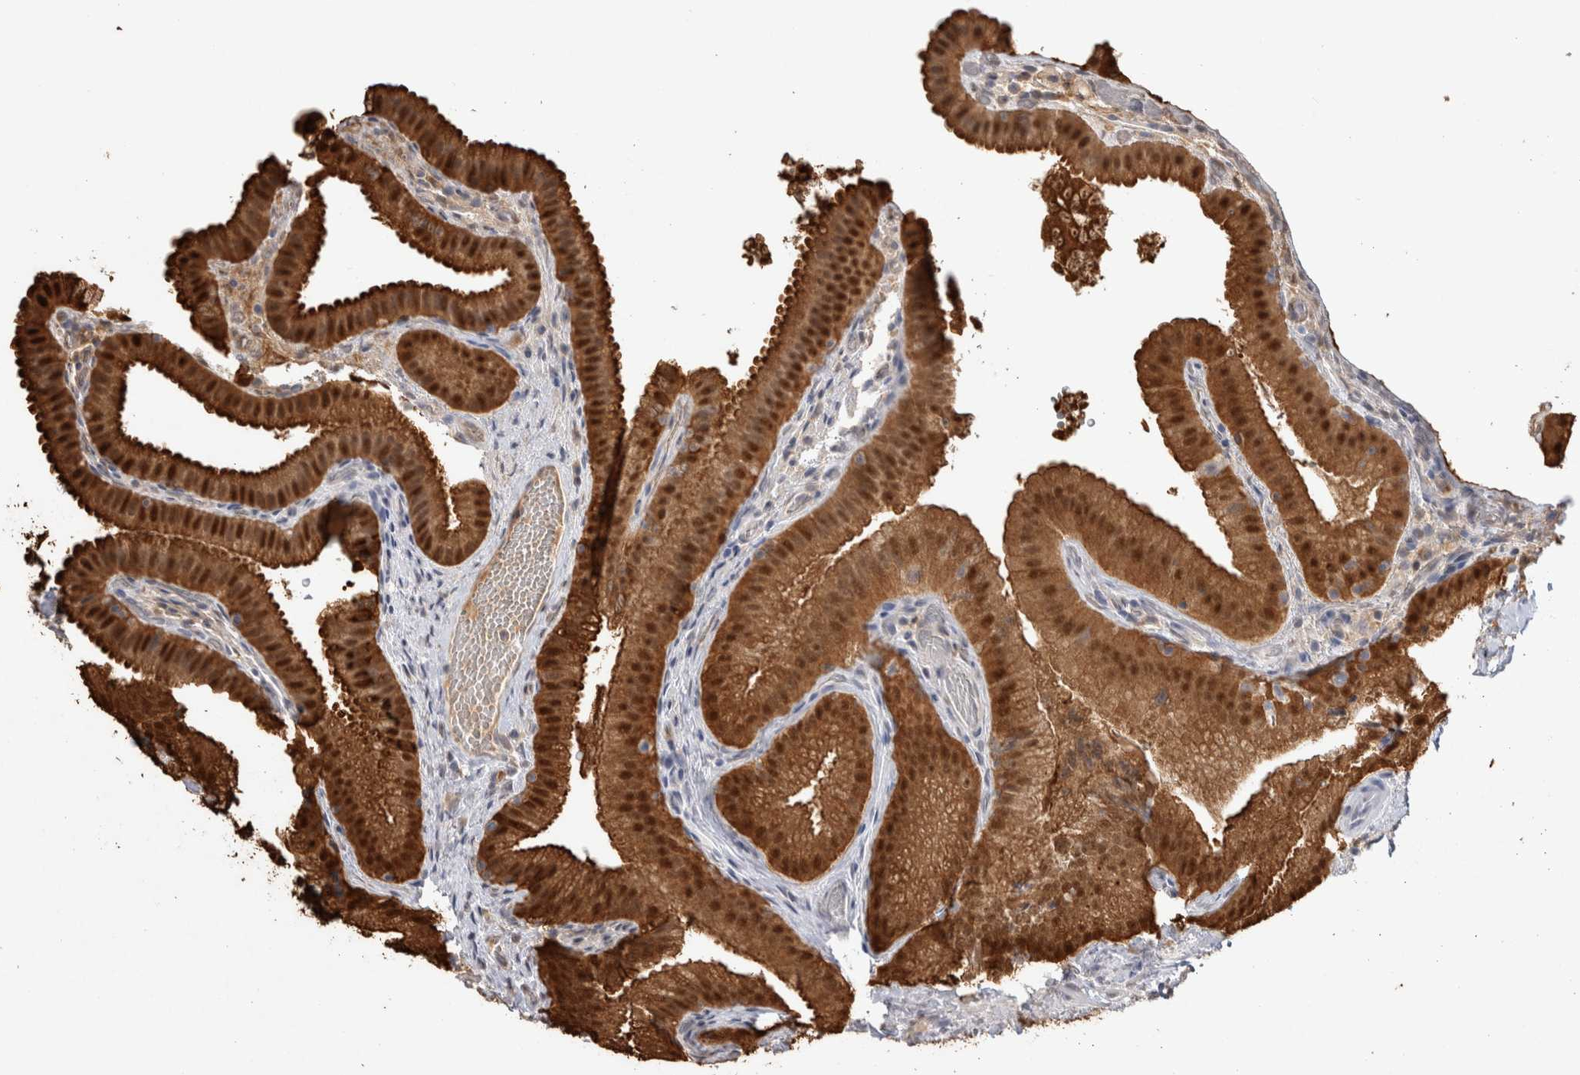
{"staining": {"intensity": "strong", "quantity": ">75%", "location": "cytoplasmic/membranous,nuclear"}, "tissue": "gallbladder", "cell_type": "Glandular cells", "image_type": "normal", "snomed": [{"axis": "morphology", "description": "Normal tissue, NOS"}, {"axis": "topography", "description": "Gallbladder"}], "caption": "Strong cytoplasmic/membranous,nuclear staining for a protein is identified in about >75% of glandular cells of unremarkable gallbladder using IHC.", "gene": "LGALS2", "patient": {"sex": "female", "age": 30}}